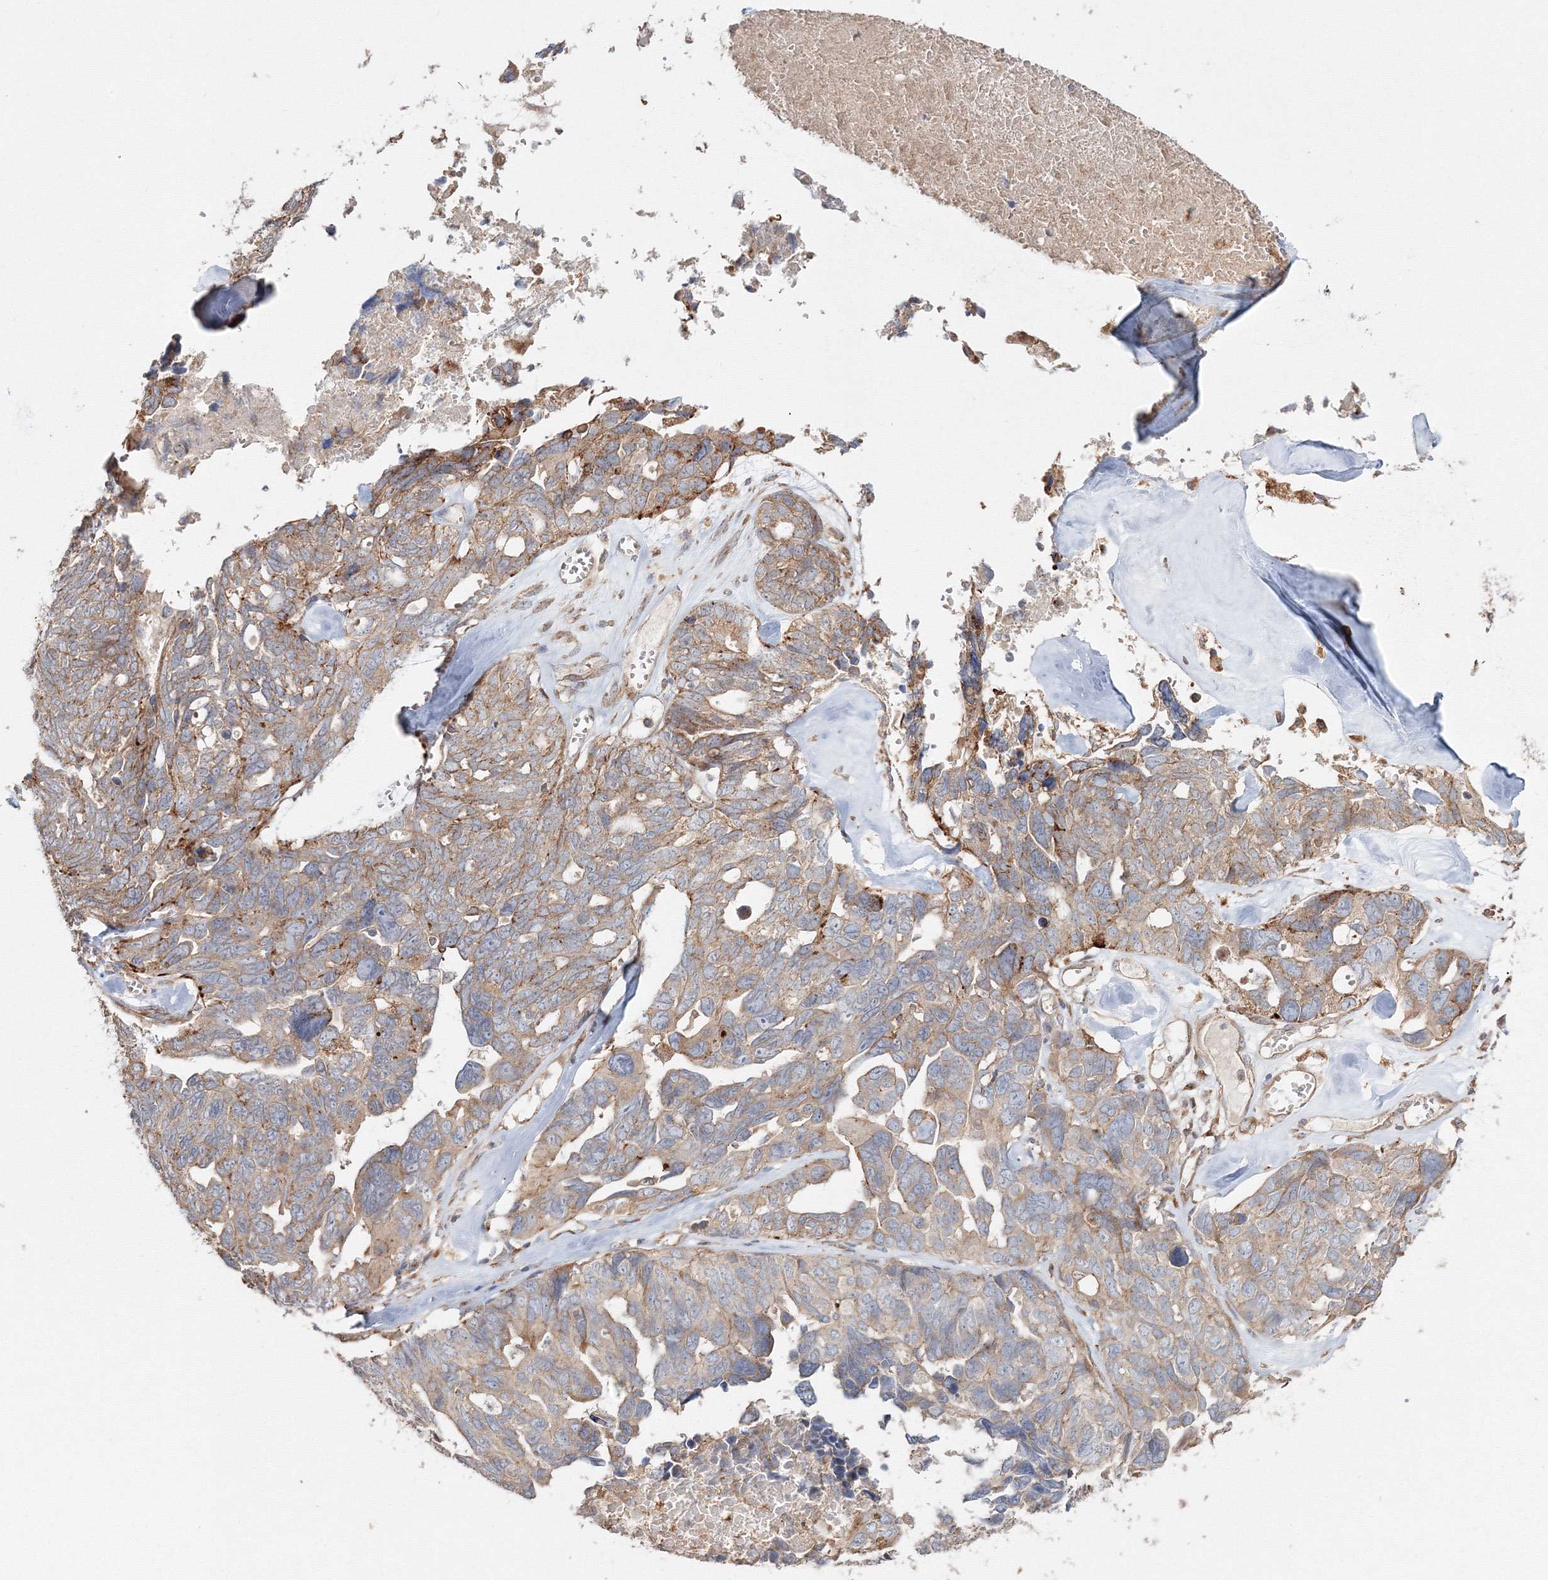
{"staining": {"intensity": "moderate", "quantity": ">75%", "location": "cytoplasmic/membranous"}, "tissue": "ovarian cancer", "cell_type": "Tumor cells", "image_type": "cancer", "snomed": [{"axis": "morphology", "description": "Cystadenocarcinoma, serous, NOS"}, {"axis": "topography", "description": "Ovary"}], "caption": "DAB immunohistochemical staining of human ovarian cancer displays moderate cytoplasmic/membranous protein expression in about >75% of tumor cells.", "gene": "DDO", "patient": {"sex": "female", "age": 79}}